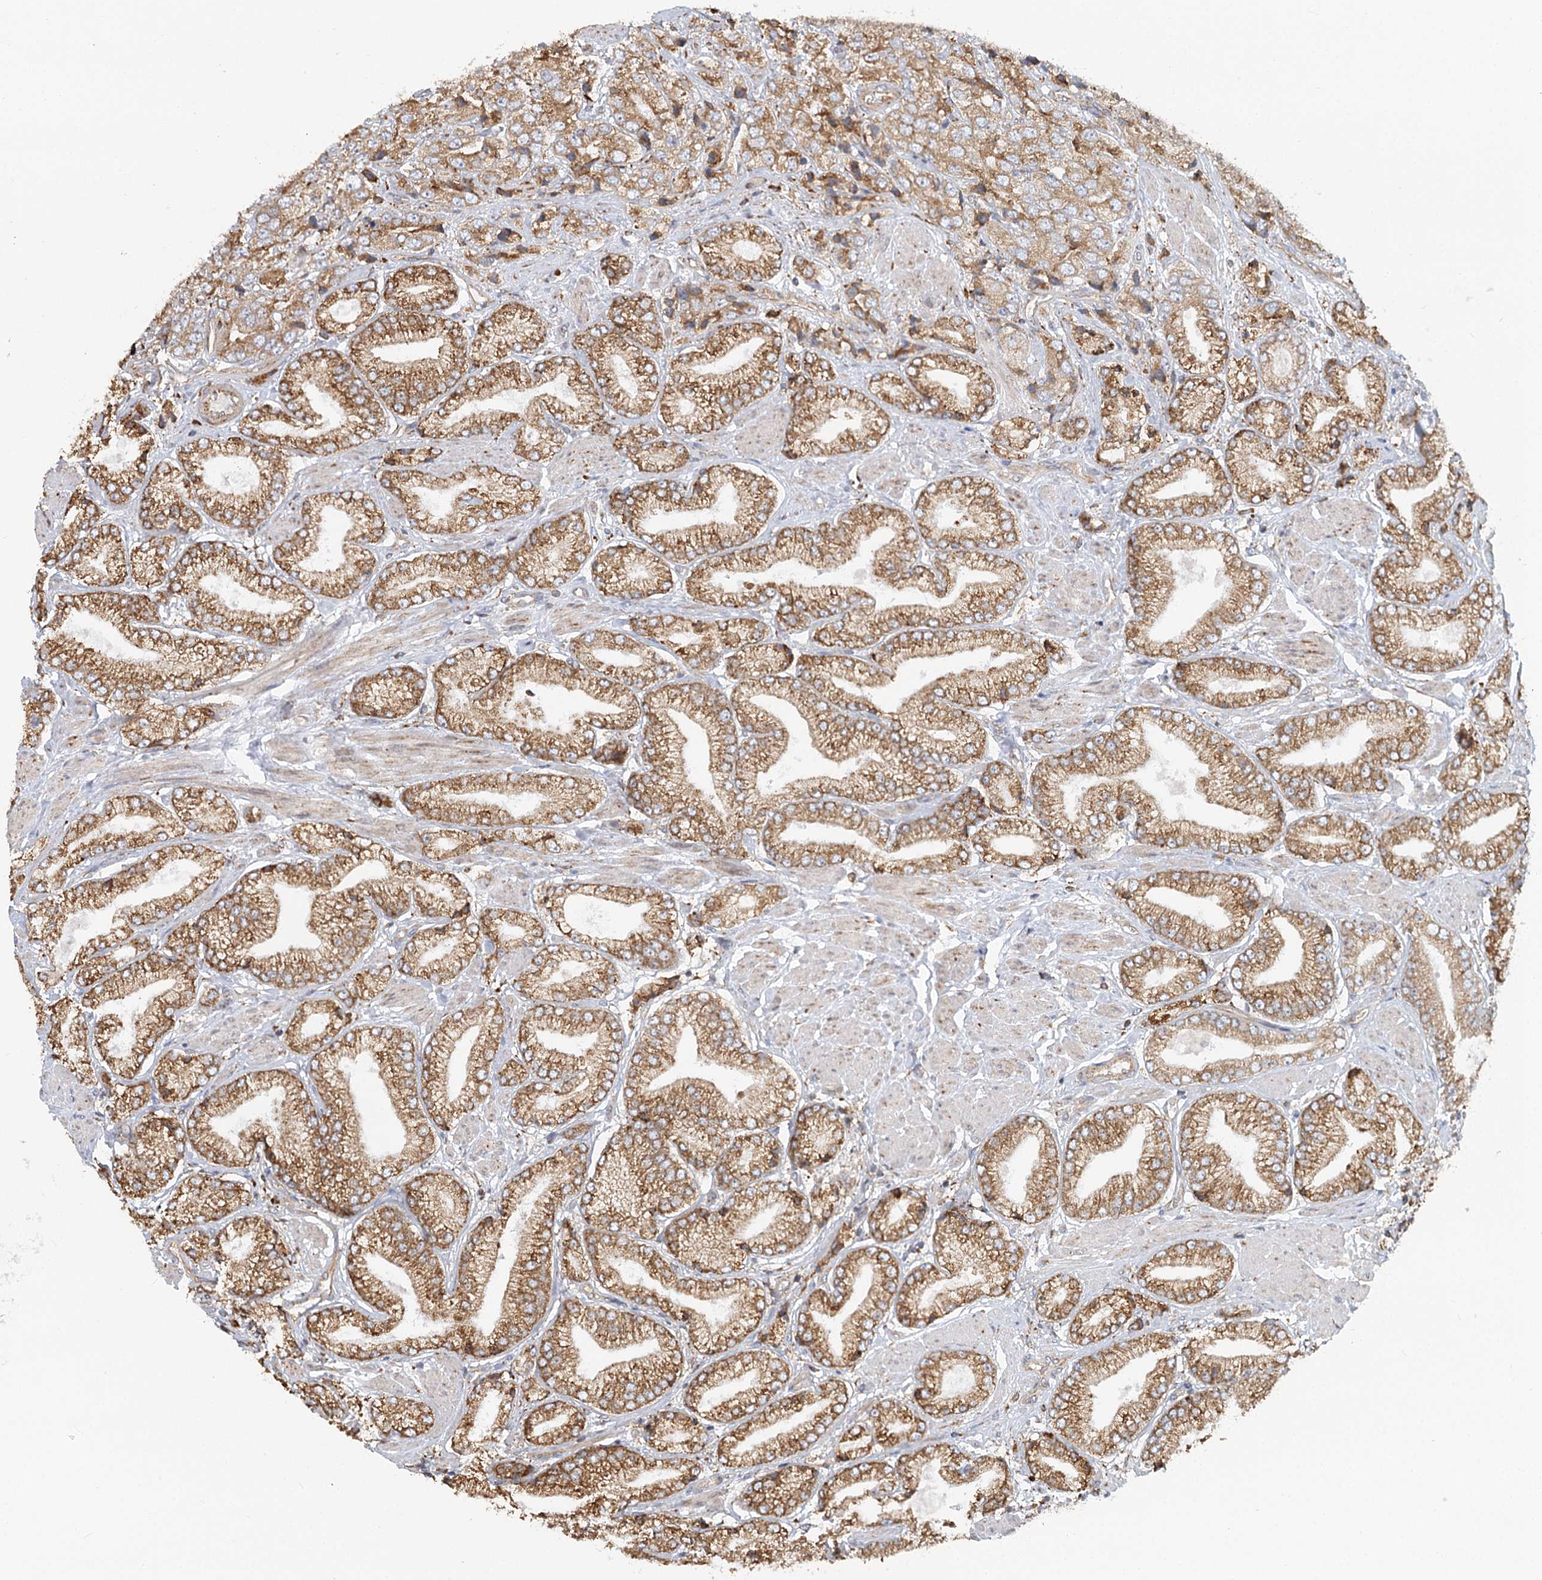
{"staining": {"intensity": "moderate", "quantity": ">75%", "location": "cytoplasmic/membranous"}, "tissue": "prostate cancer", "cell_type": "Tumor cells", "image_type": "cancer", "snomed": [{"axis": "morphology", "description": "Adenocarcinoma, High grade"}, {"axis": "topography", "description": "Prostate"}], "caption": "Human prostate cancer stained with a brown dye displays moderate cytoplasmic/membranous positive staining in approximately >75% of tumor cells.", "gene": "TAS1R1", "patient": {"sex": "male", "age": 50}}